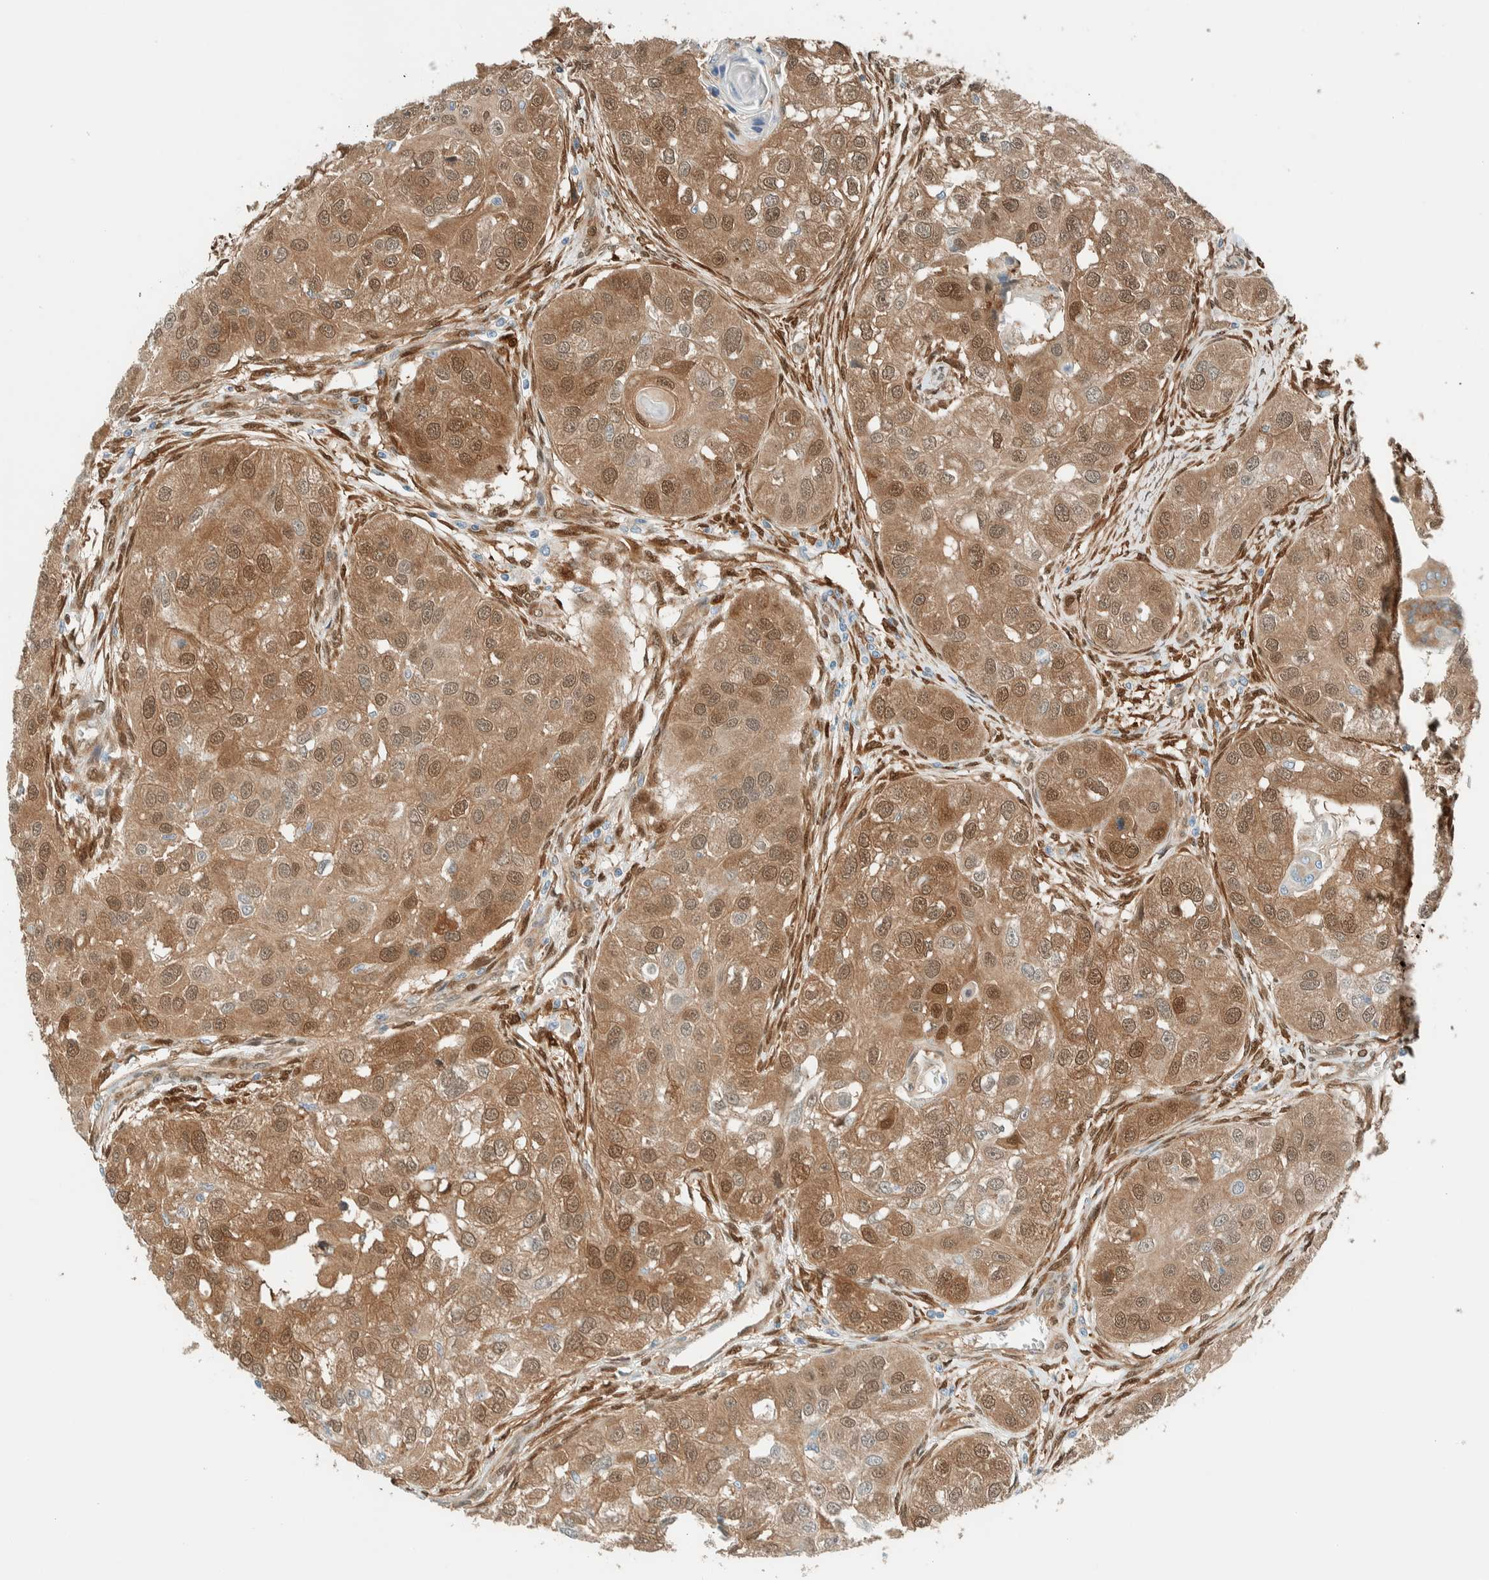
{"staining": {"intensity": "moderate", "quantity": ">75%", "location": "cytoplasmic/membranous,nuclear"}, "tissue": "head and neck cancer", "cell_type": "Tumor cells", "image_type": "cancer", "snomed": [{"axis": "morphology", "description": "Normal tissue, NOS"}, {"axis": "morphology", "description": "Squamous cell carcinoma, NOS"}, {"axis": "topography", "description": "Skeletal muscle"}, {"axis": "topography", "description": "Head-Neck"}], "caption": "Immunohistochemical staining of head and neck cancer (squamous cell carcinoma) reveals medium levels of moderate cytoplasmic/membranous and nuclear staining in approximately >75% of tumor cells. The protein is stained brown, and the nuclei are stained in blue (DAB IHC with brightfield microscopy, high magnification).", "gene": "NXN", "patient": {"sex": "male", "age": 51}}